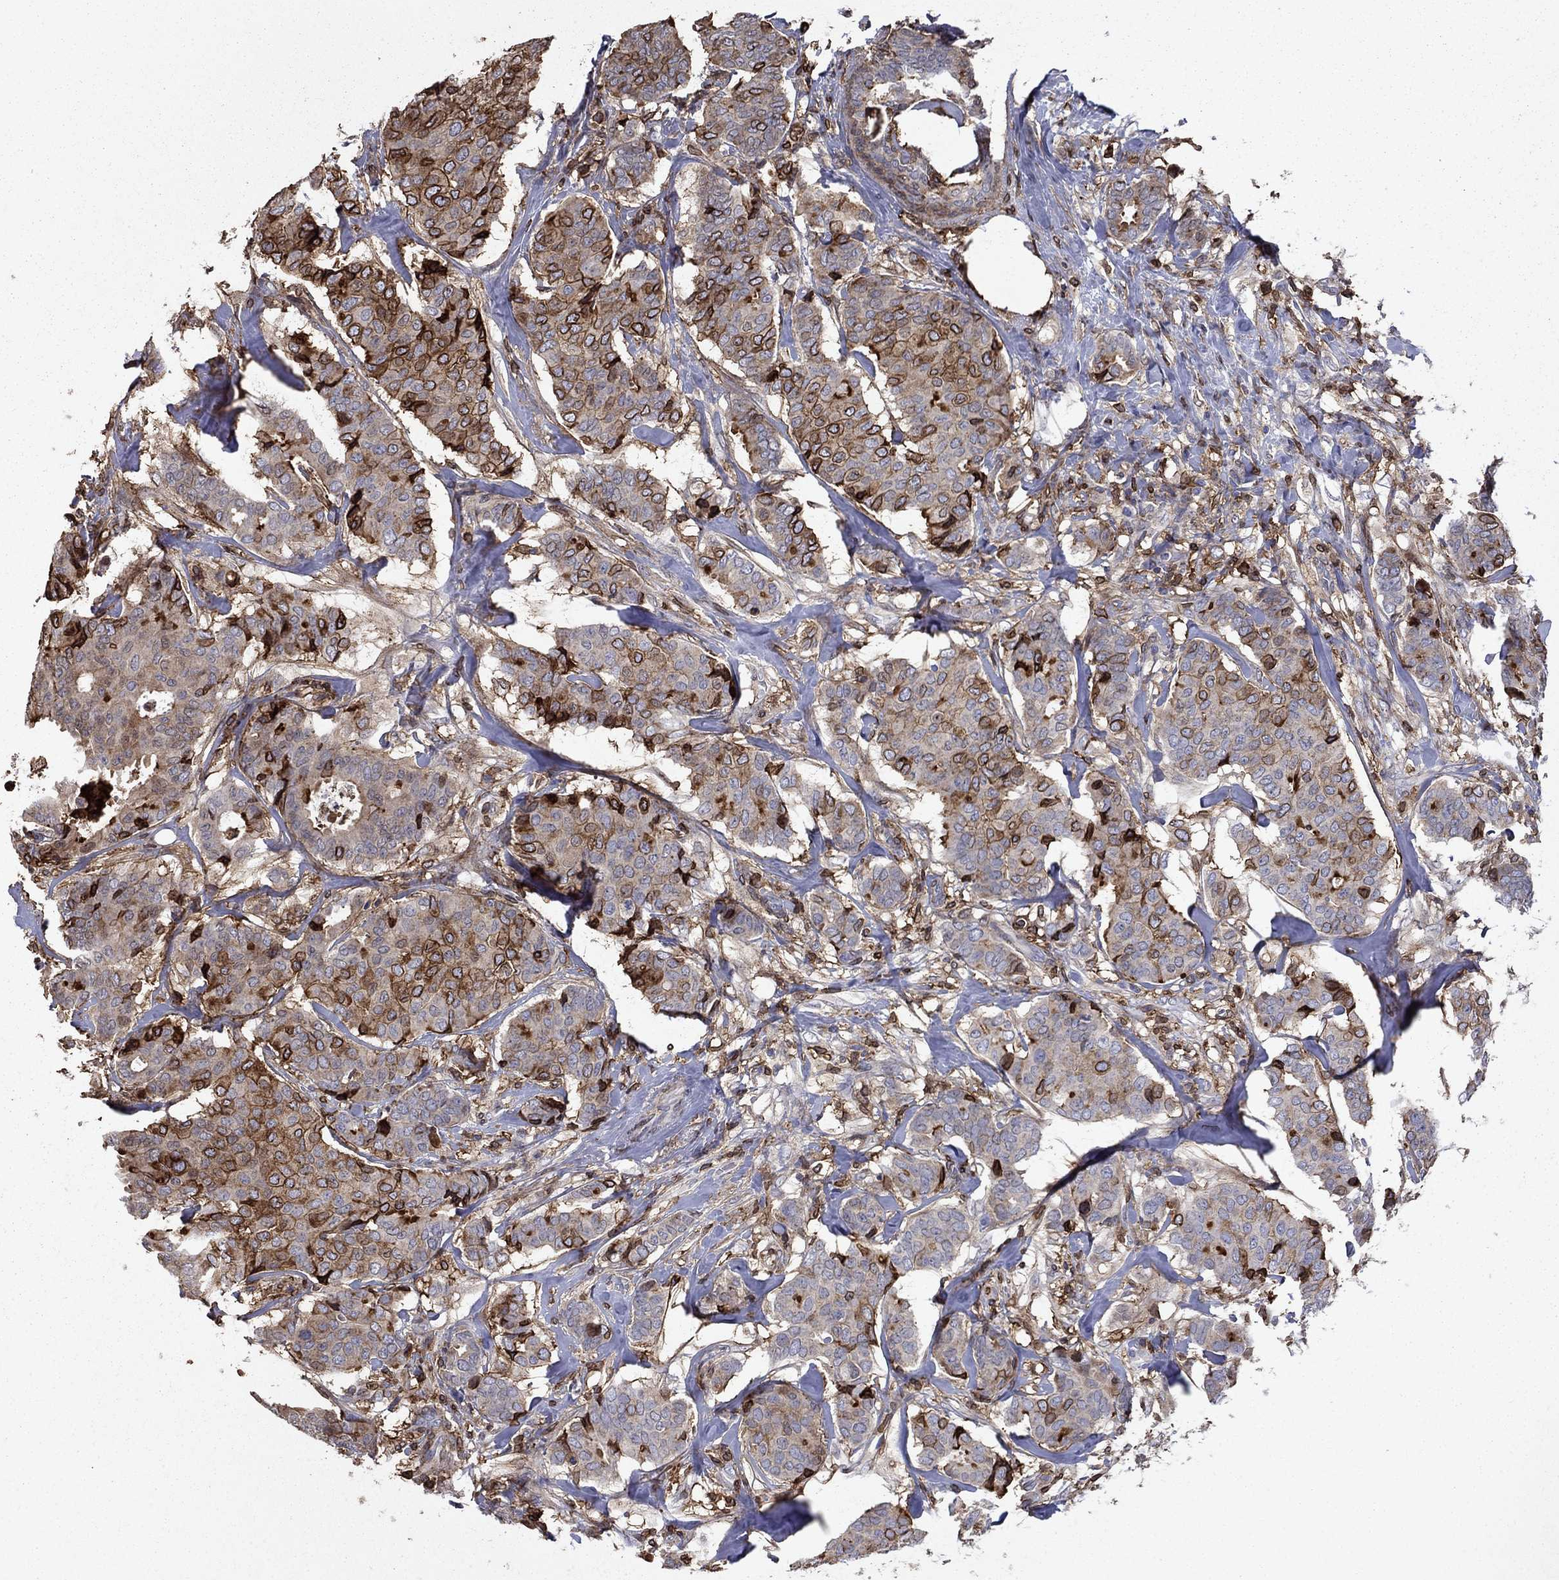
{"staining": {"intensity": "strong", "quantity": "<25%", "location": "cytoplasmic/membranous"}, "tissue": "breast cancer", "cell_type": "Tumor cells", "image_type": "cancer", "snomed": [{"axis": "morphology", "description": "Duct carcinoma"}, {"axis": "topography", "description": "Breast"}], "caption": "Approximately <25% of tumor cells in breast cancer (intraductal carcinoma) exhibit strong cytoplasmic/membranous protein staining as visualized by brown immunohistochemical staining.", "gene": "PLAU", "patient": {"sex": "female", "age": 75}}